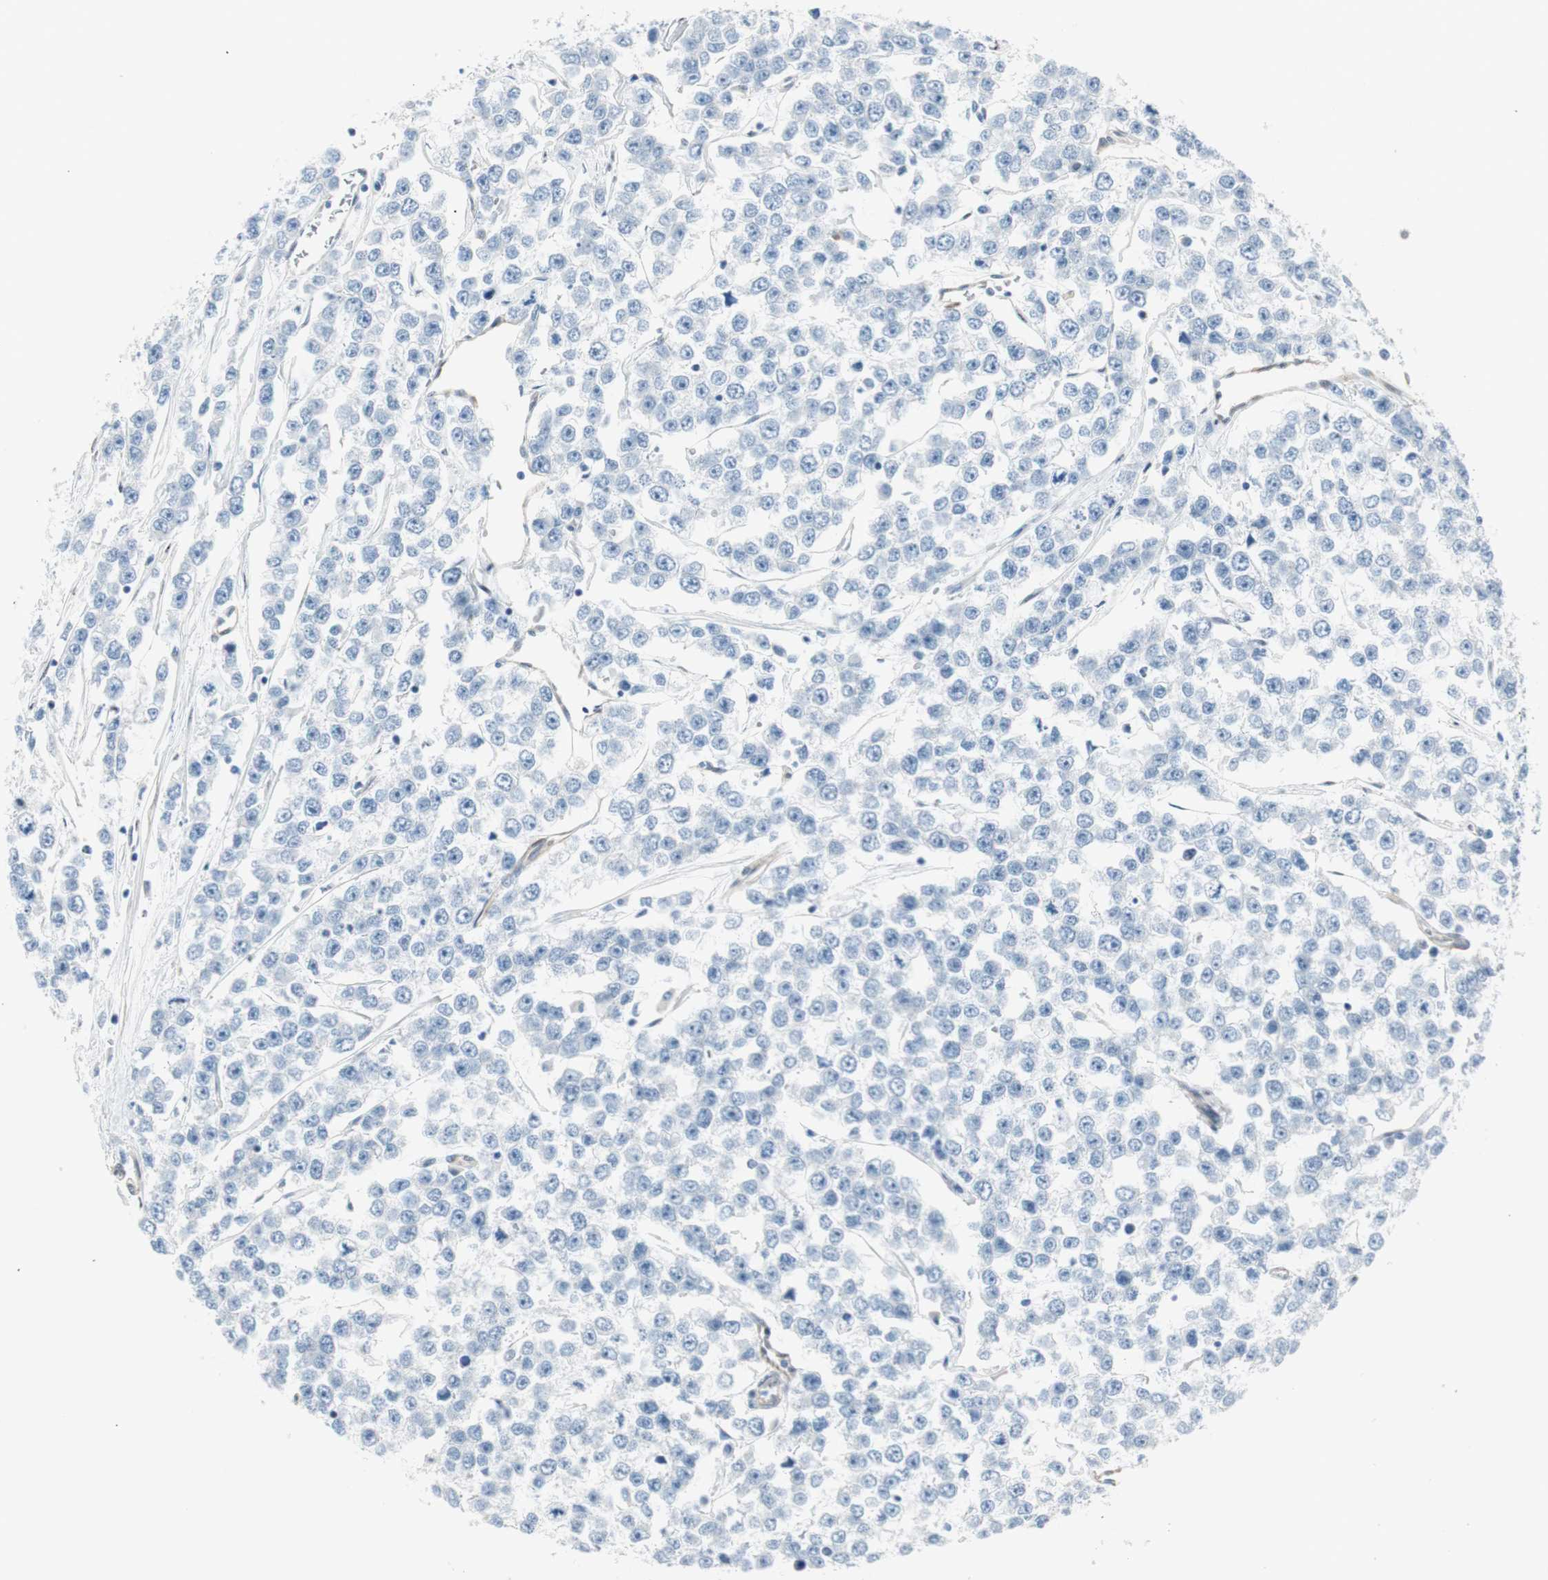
{"staining": {"intensity": "negative", "quantity": "none", "location": "none"}, "tissue": "testis cancer", "cell_type": "Tumor cells", "image_type": "cancer", "snomed": [{"axis": "morphology", "description": "Seminoma, NOS"}, {"axis": "morphology", "description": "Carcinoma, Embryonal, NOS"}, {"axis": "topography", "description": "Testis"}], "caption": "Protein analysis of seminoma (testis) exhibits no significant staining in tumor cells.", "gene": "PML", "patient": {"sex": "male", "age": 52}}